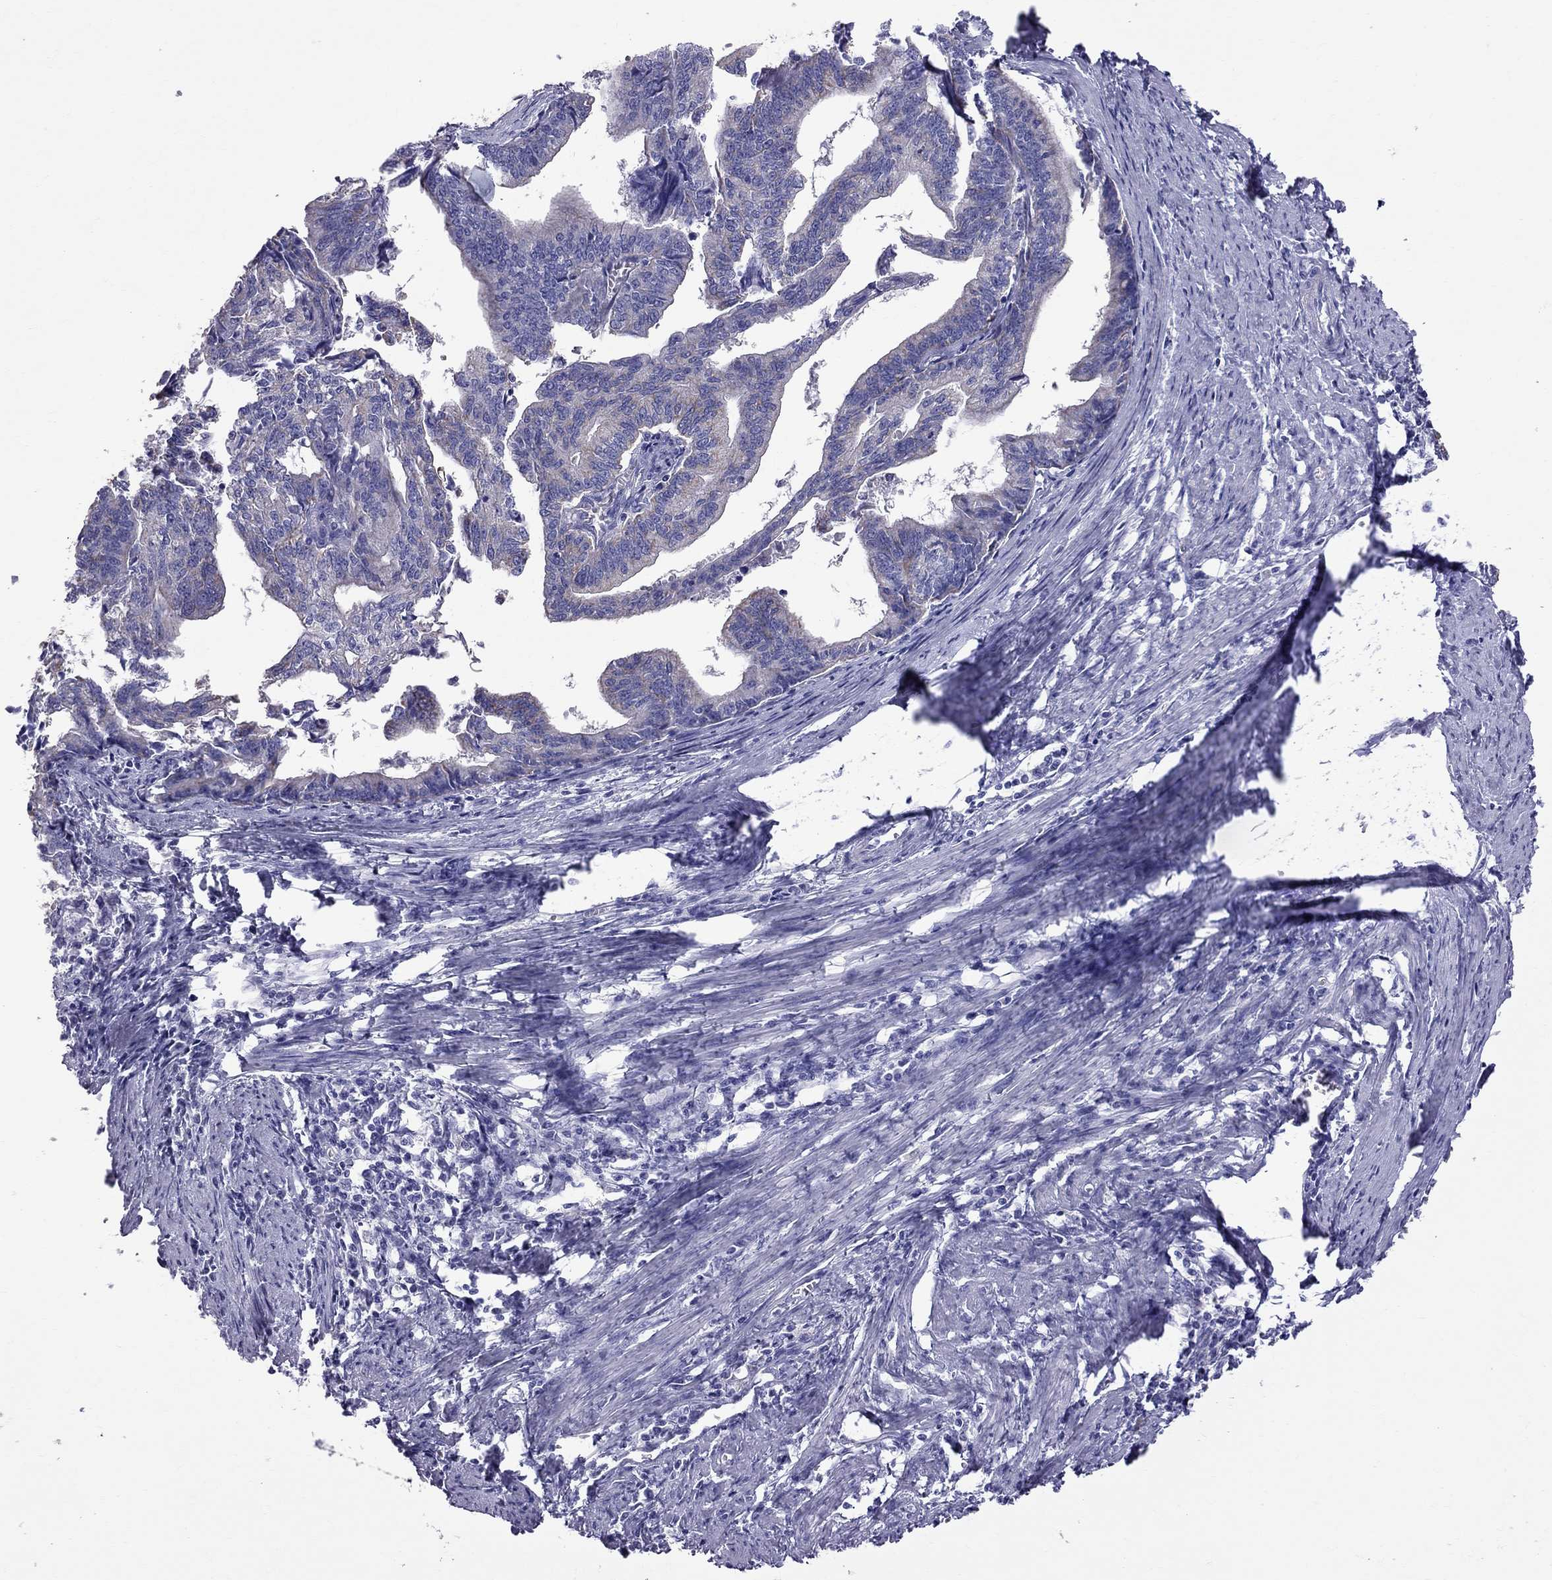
{"staining": {"intensity": "weak", "quantity": "<25%", "location": "cytoplasmic/membranous"}, "tissue": "endometrial cancer", "cell_type": "Tumor cells", "image_type": "cancer", "snomed": [{"axis": "morphology", "description": "Adenocarcinoma, NOS"}, {"axis": "topography", "description": "Endometrium"}], "caption": "This is an IHC image of adenocarcinoma (endometrial). There is no positivity in tumor cells.", "gene": "TTLL13", "patient": {"sex": "female", "age": 65}}